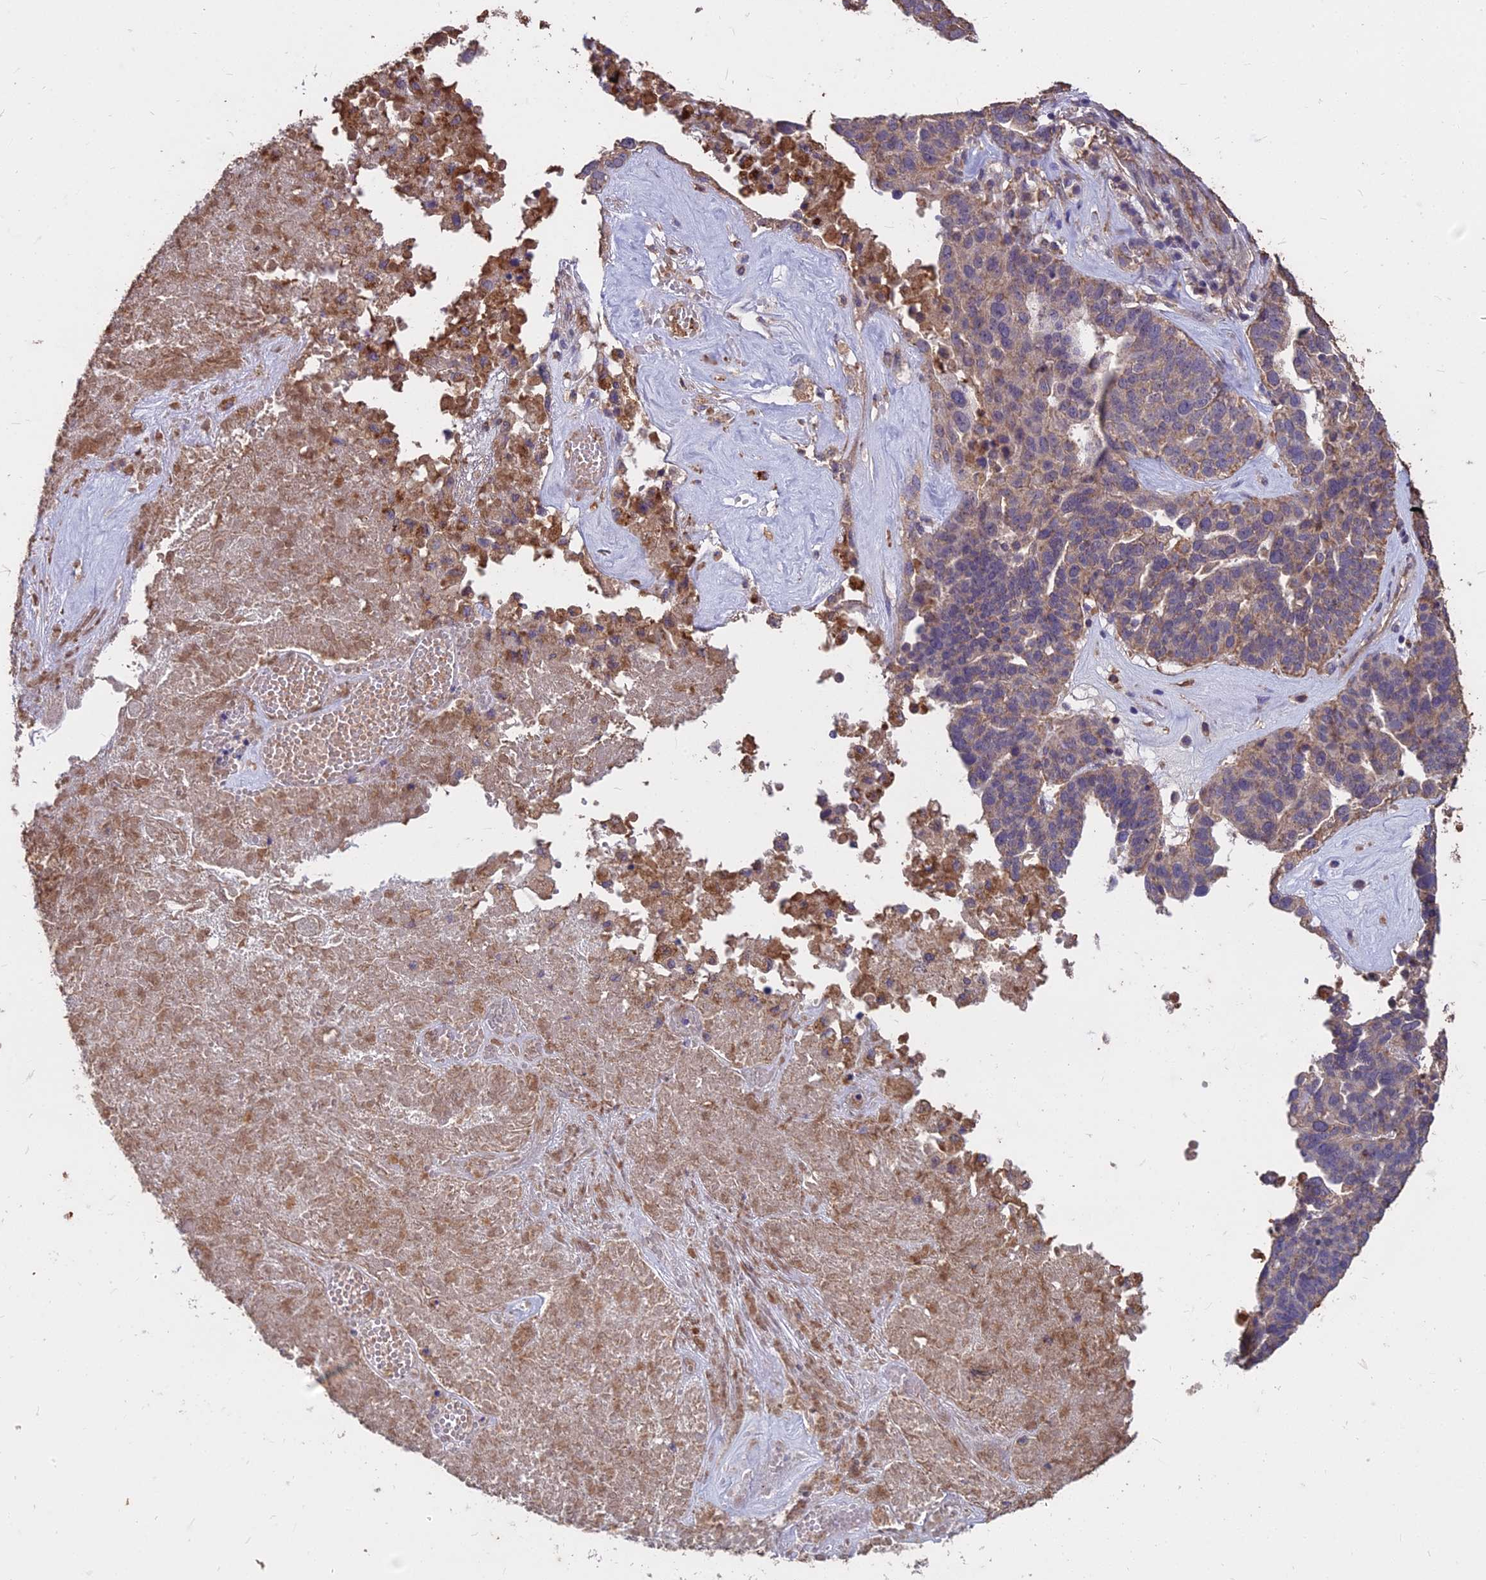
{"staining": {"intensity": "weak", "quantity": "25%-75%", "location": "cytoplasmic/membranous"}, "tissue": "ovarian cancer", "cell_type": "Tumor cells", "image_type": "cancer", "snomed": [{"axis": "morphology", "description": "Cystadenocarcinoma, serous, NOS"}, {"axis": "topography", "description": "Ovary"}], "caption": "Immunohistochemical staining of human serous cystadenocarcinoma (ovarian) reveals weak cytoplasmic/membranous protein expression in approximately 25%-75% of tumor cells.", "gene": "CEMIP2", "patient": {"sex": "female", "age": 59}}